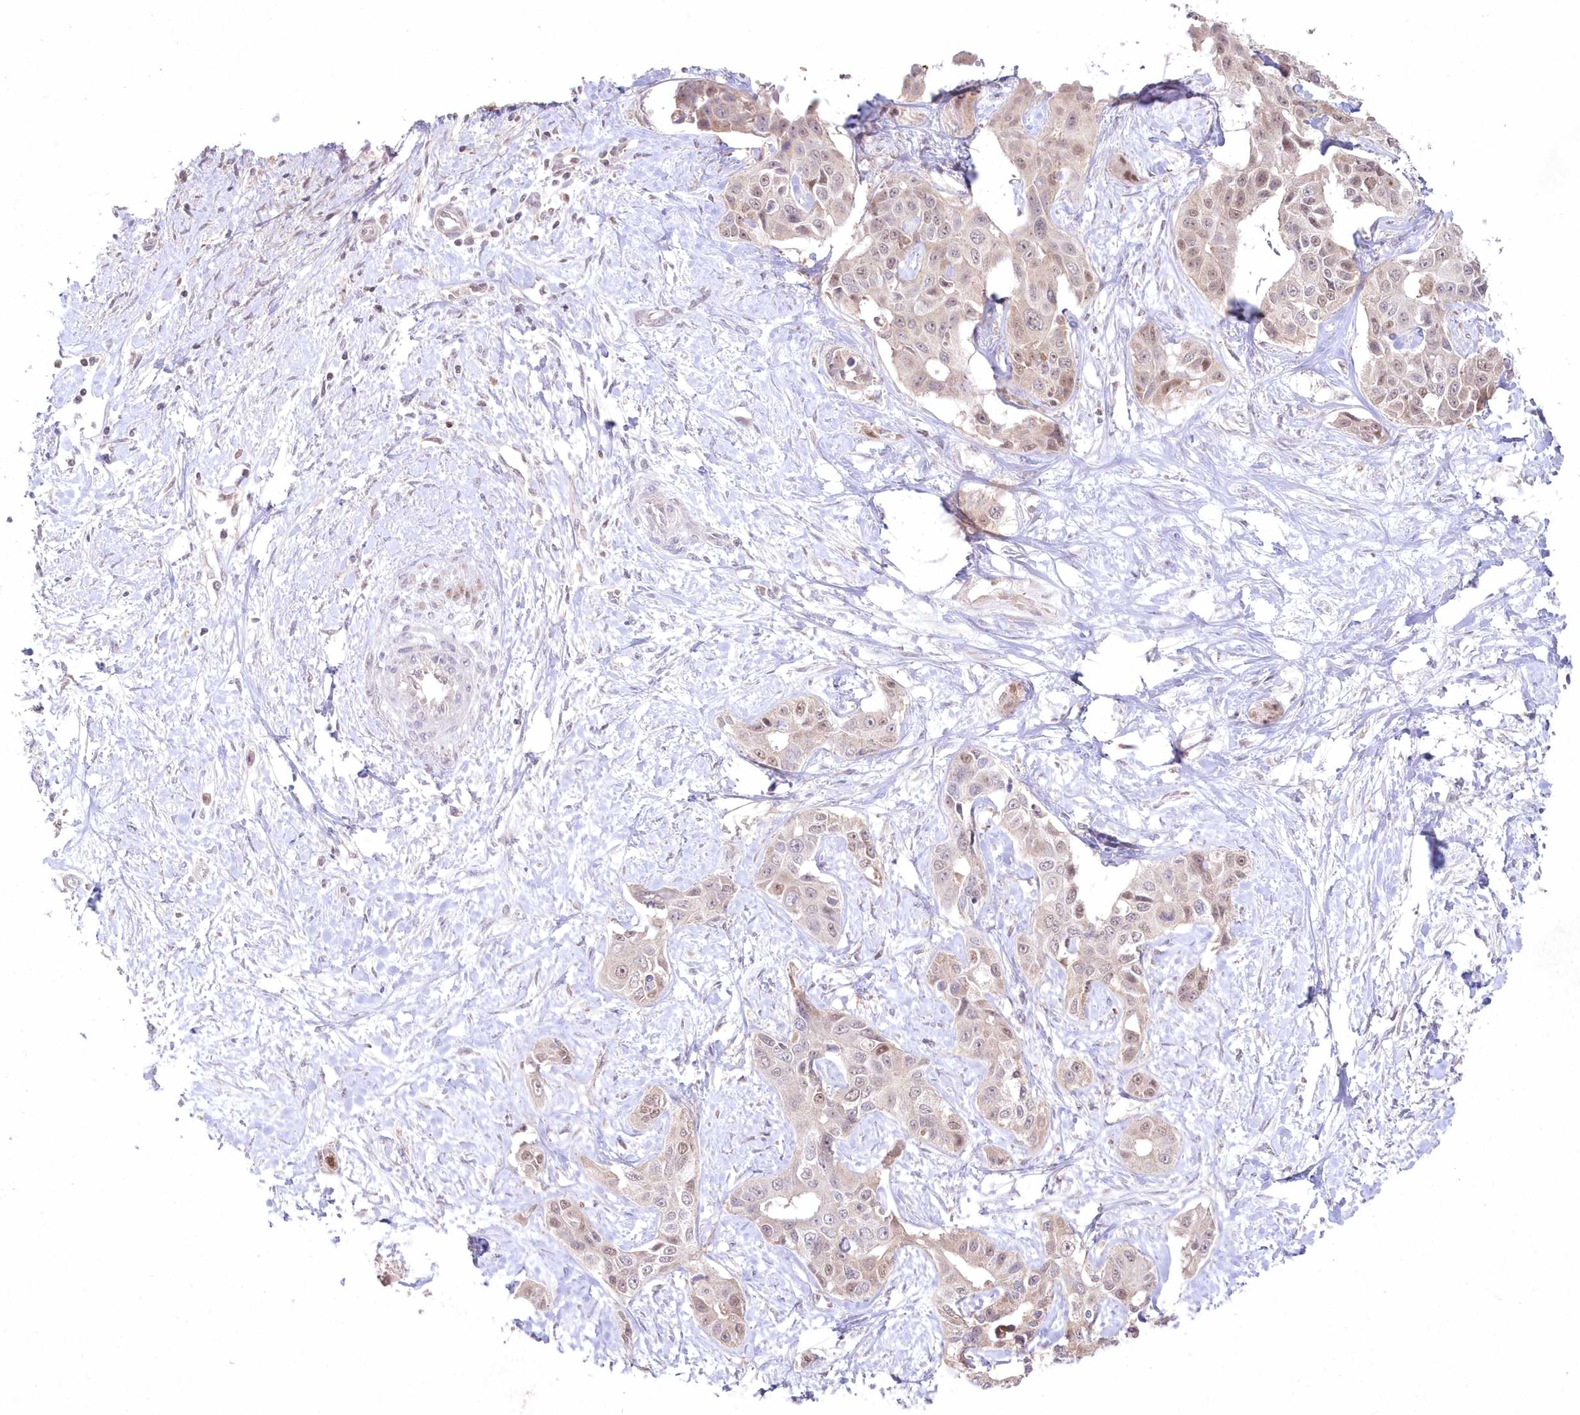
{"staining": {"intensity": "moderate", "quantity": "<25%", "location": "nuclear"}, "tissue": "liver cancer", "cell_type": "Tumor cells", "image_type": "cancer", "snomed": [{"axis": "morphology", "description": "Cholangiocarcinoma"}, {"axis": "topography", "description": "Liver"}], "caption": "Human liver cholangiocarcinoma stained for a protein (brown) displays moderate nuclear positive positivity in about <25% of tumor cells.", "gene": "ASCC1", "patient": {"sex": "male", "age": 59}}